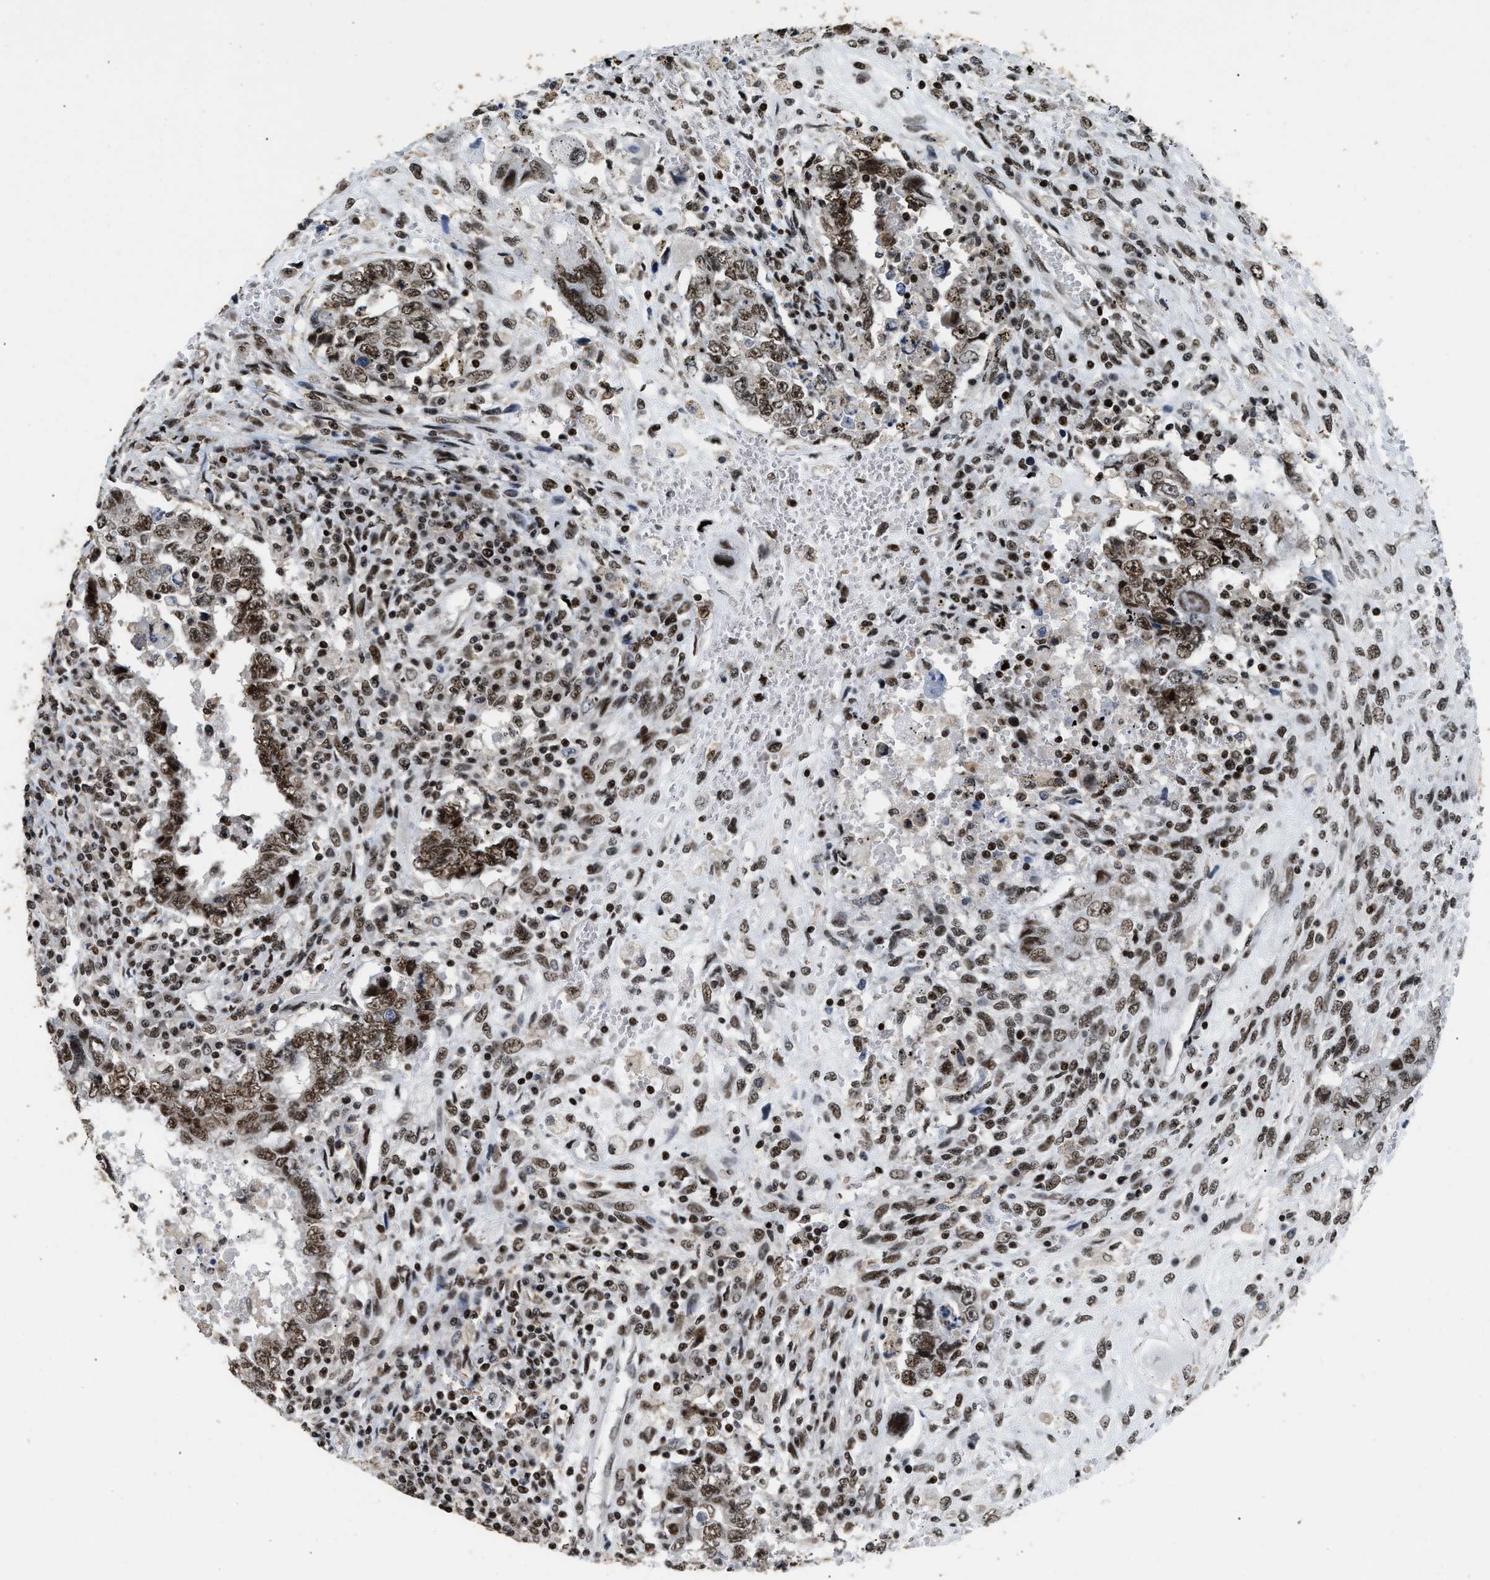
{"staining": {"intensity": "moderate", "quantity": ">75%", "location": "nuclear"}, "tissue": "testis cancer", "cell_type": "Tumor cells", "image_type": "cancer", "snomed": [{"axis": "morphology", "description": "Carcinoma, Embryonal, NOS"}, {"axis": "topography", "description": "Testis"}], "caption": "Embryonal carcinoma (testis) stained with a protein marker displays moderate staining in tumor cells.", "gene": "RAD21", "patient": {"sex": "male", "age": 26}}